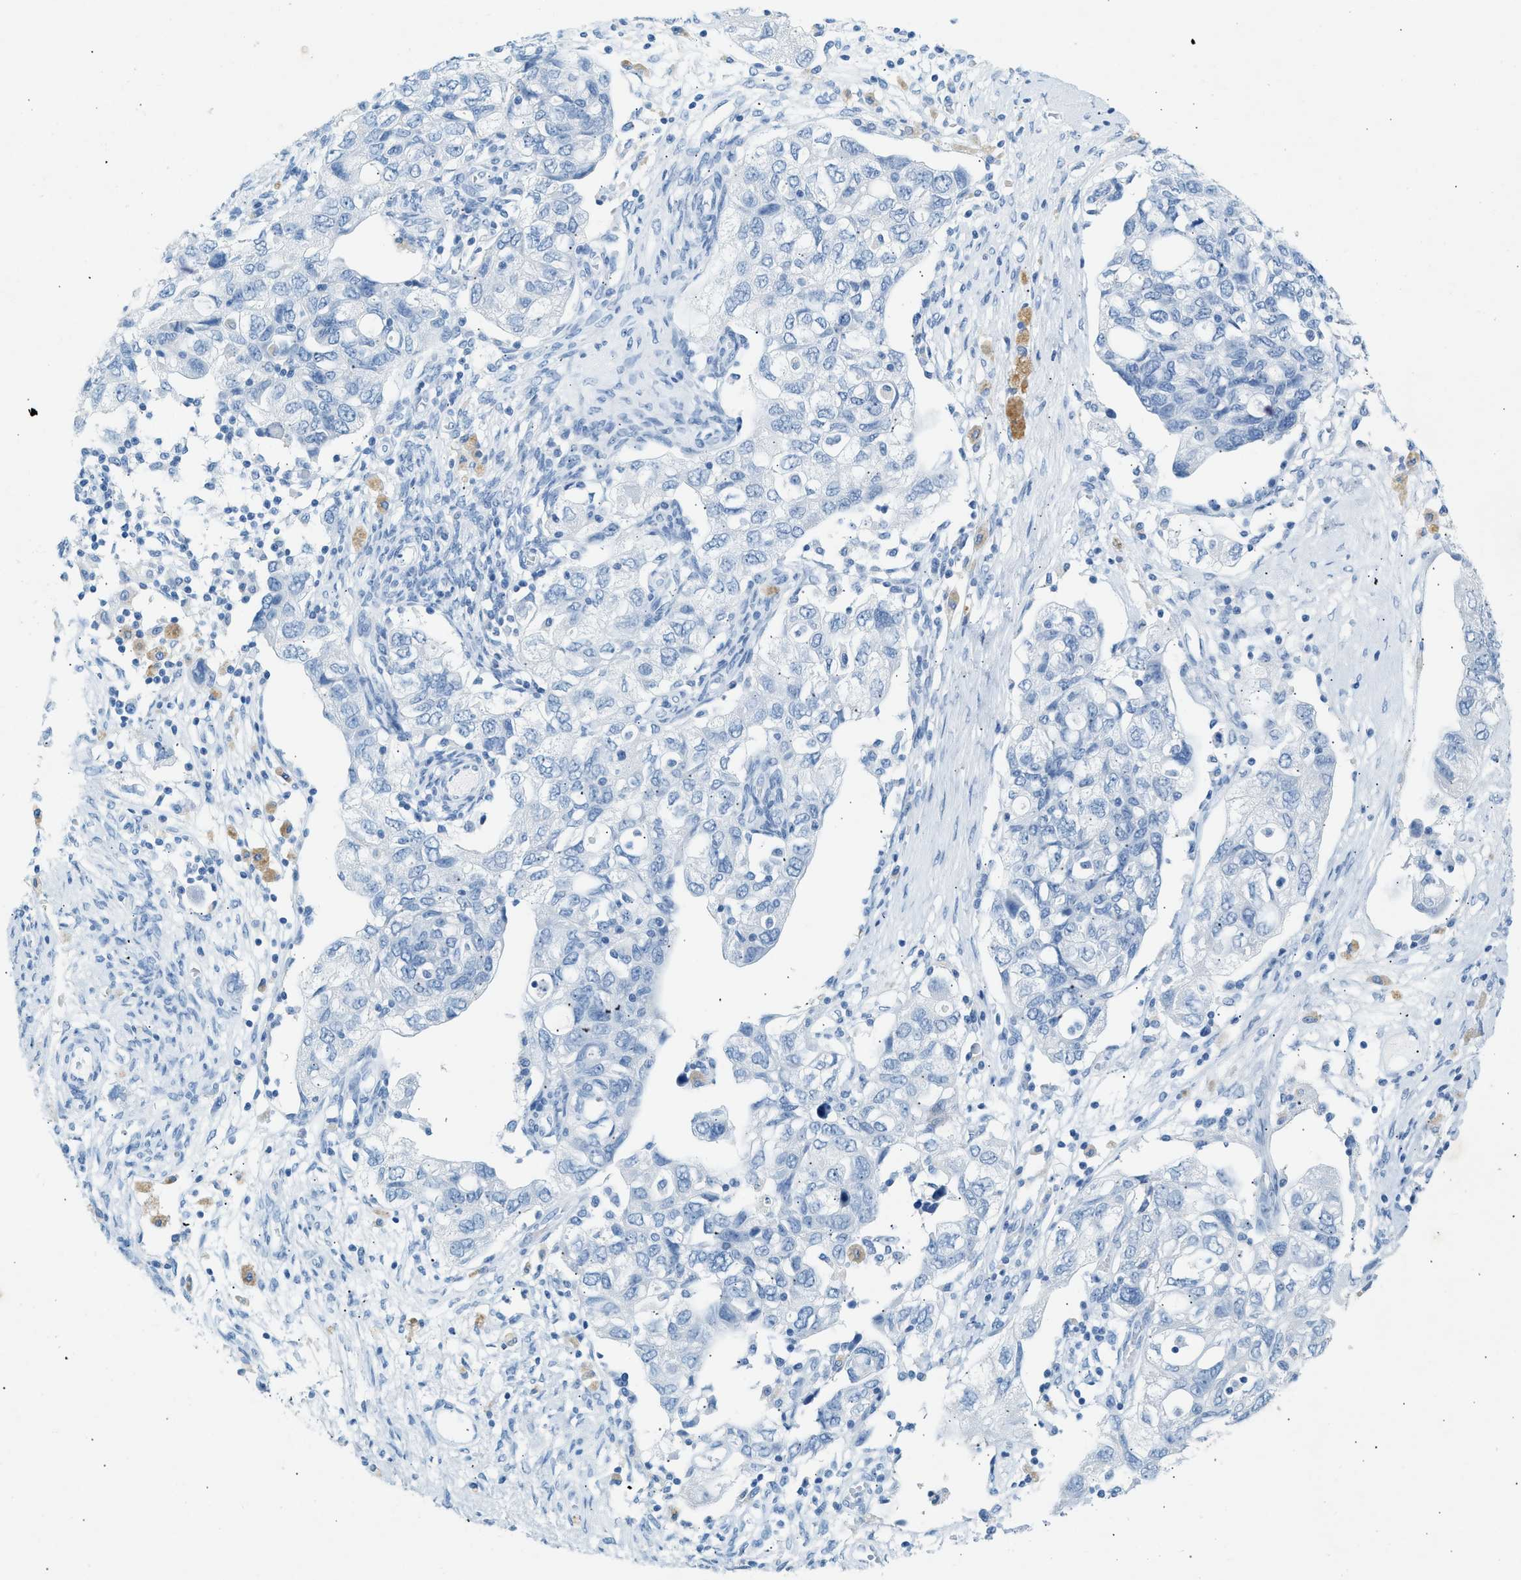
{"staining": {"intensity": "negative", "quantity": "none", "location": "none"}, "tissue": "ovarian cancer", "cell_type": "Tumor cells", "image_type": "cancer", "snomed": [{"axis": "morphology", "description": "Carcinoma, NOS"}, {"axis": "morphology", "description": "Cystadenocarcinoma, serous, NOS"}, {"axis": "topography", "description": "Ovary"}], "caption": "There is no significant staining in tumor cells of ovarian cancer.", "gene": "HHATL", "patient": {"sex": "female", "age": 69}}